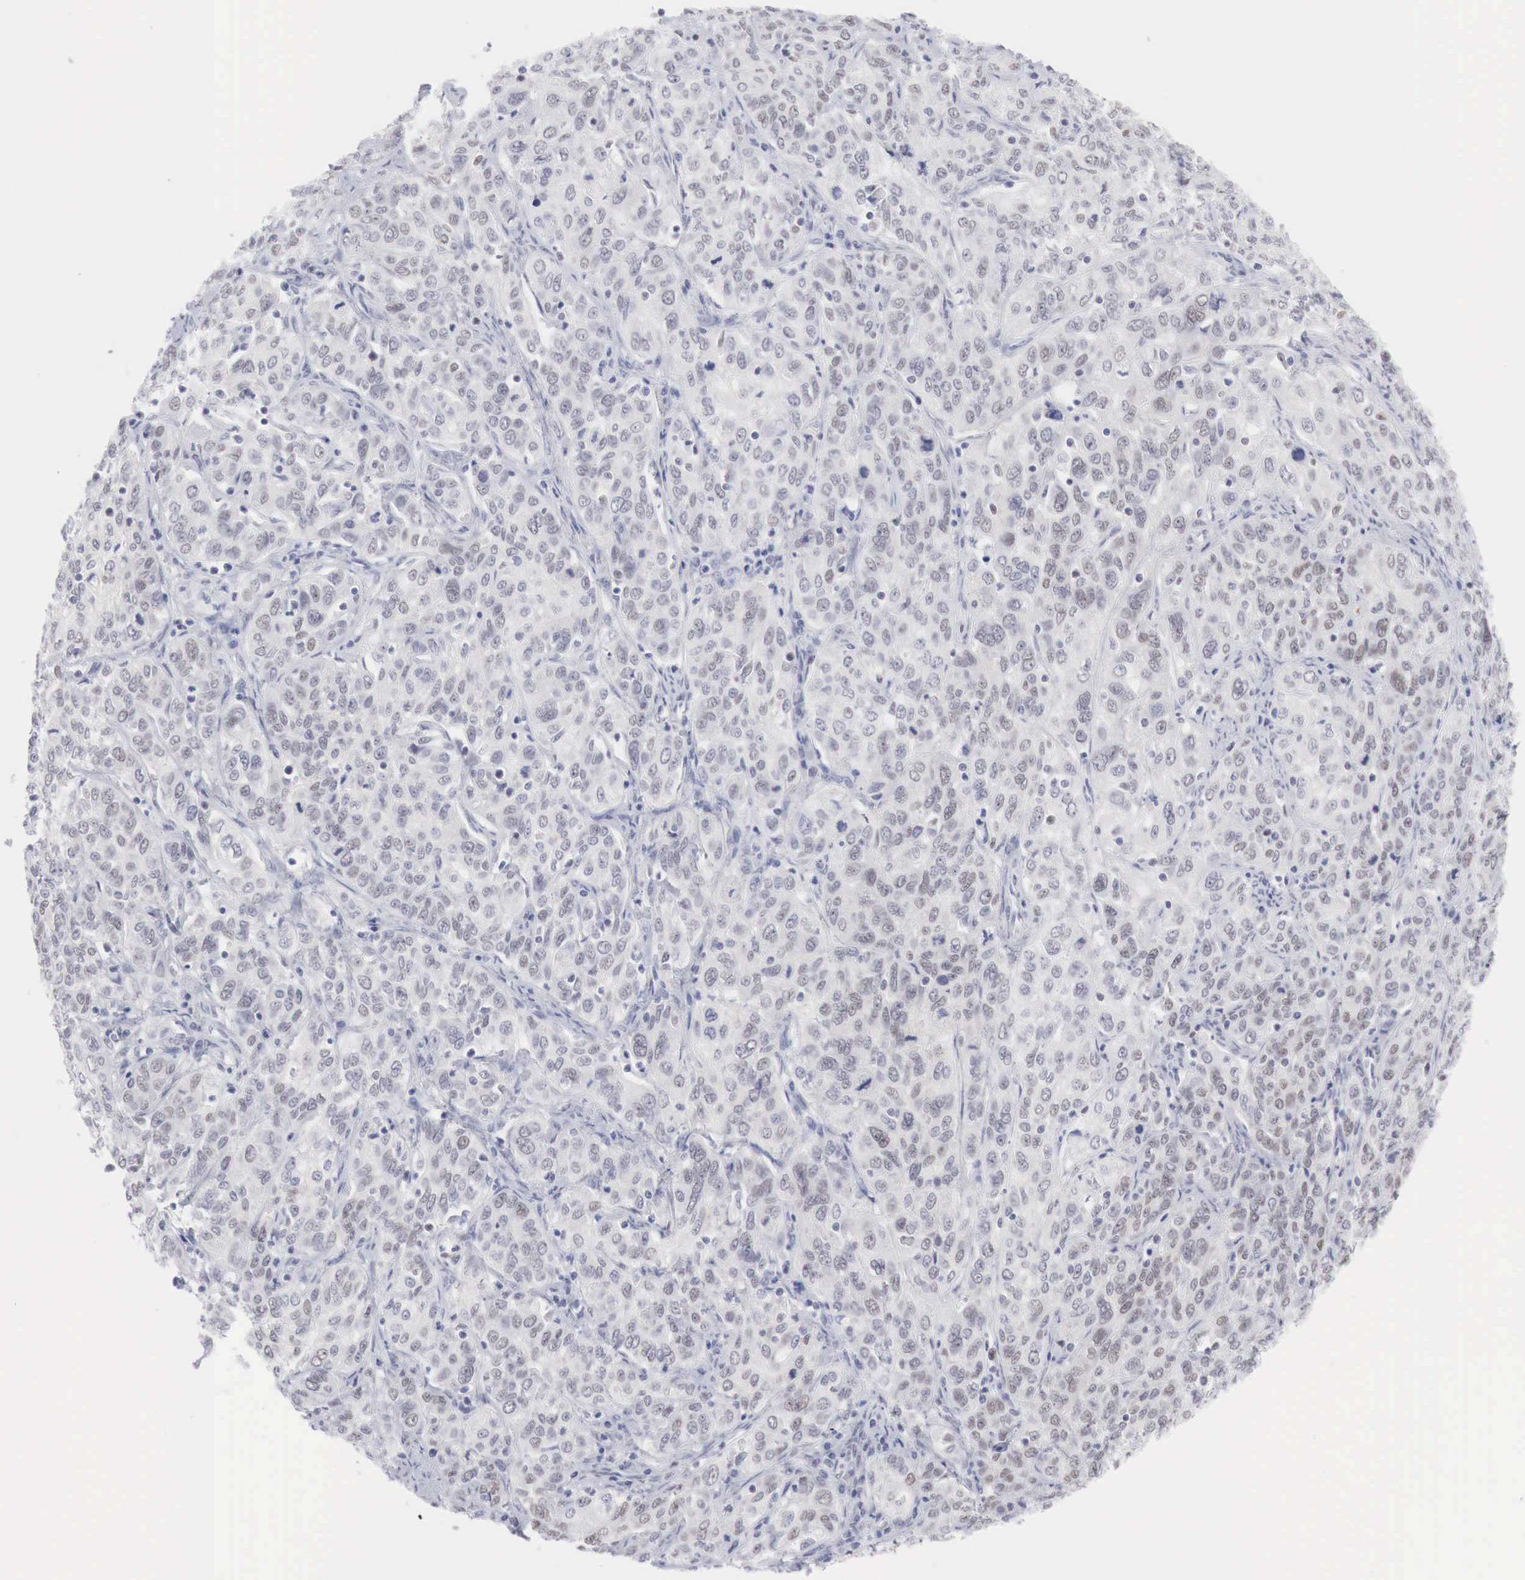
{"staining": {"intensity": "weak", "quantity": "25%-75%", "location": "nuclear"}, "tissue": "cervical cancer", "cell_type": "Tumor cells", "image_type": "cancer", "snomed": [{"axis": "morphology", "description": "Squamous cell carcinoma, NOS"}, {"axis": "topography", "description": "Cervix"}], "caption": "Protein staining of squamous cell carcinoma (cervical) tissue exhibits weak nuclear positivity in approximately 25%-75% of tumor cells. The staining was performed using DAB to visualize the protein expression in brown, while the nuclei were stained in blue with hematoxylin (Magnification: 20x).", "gene": "FOXP2", "patient": {"sex": "female", "age": 38}}